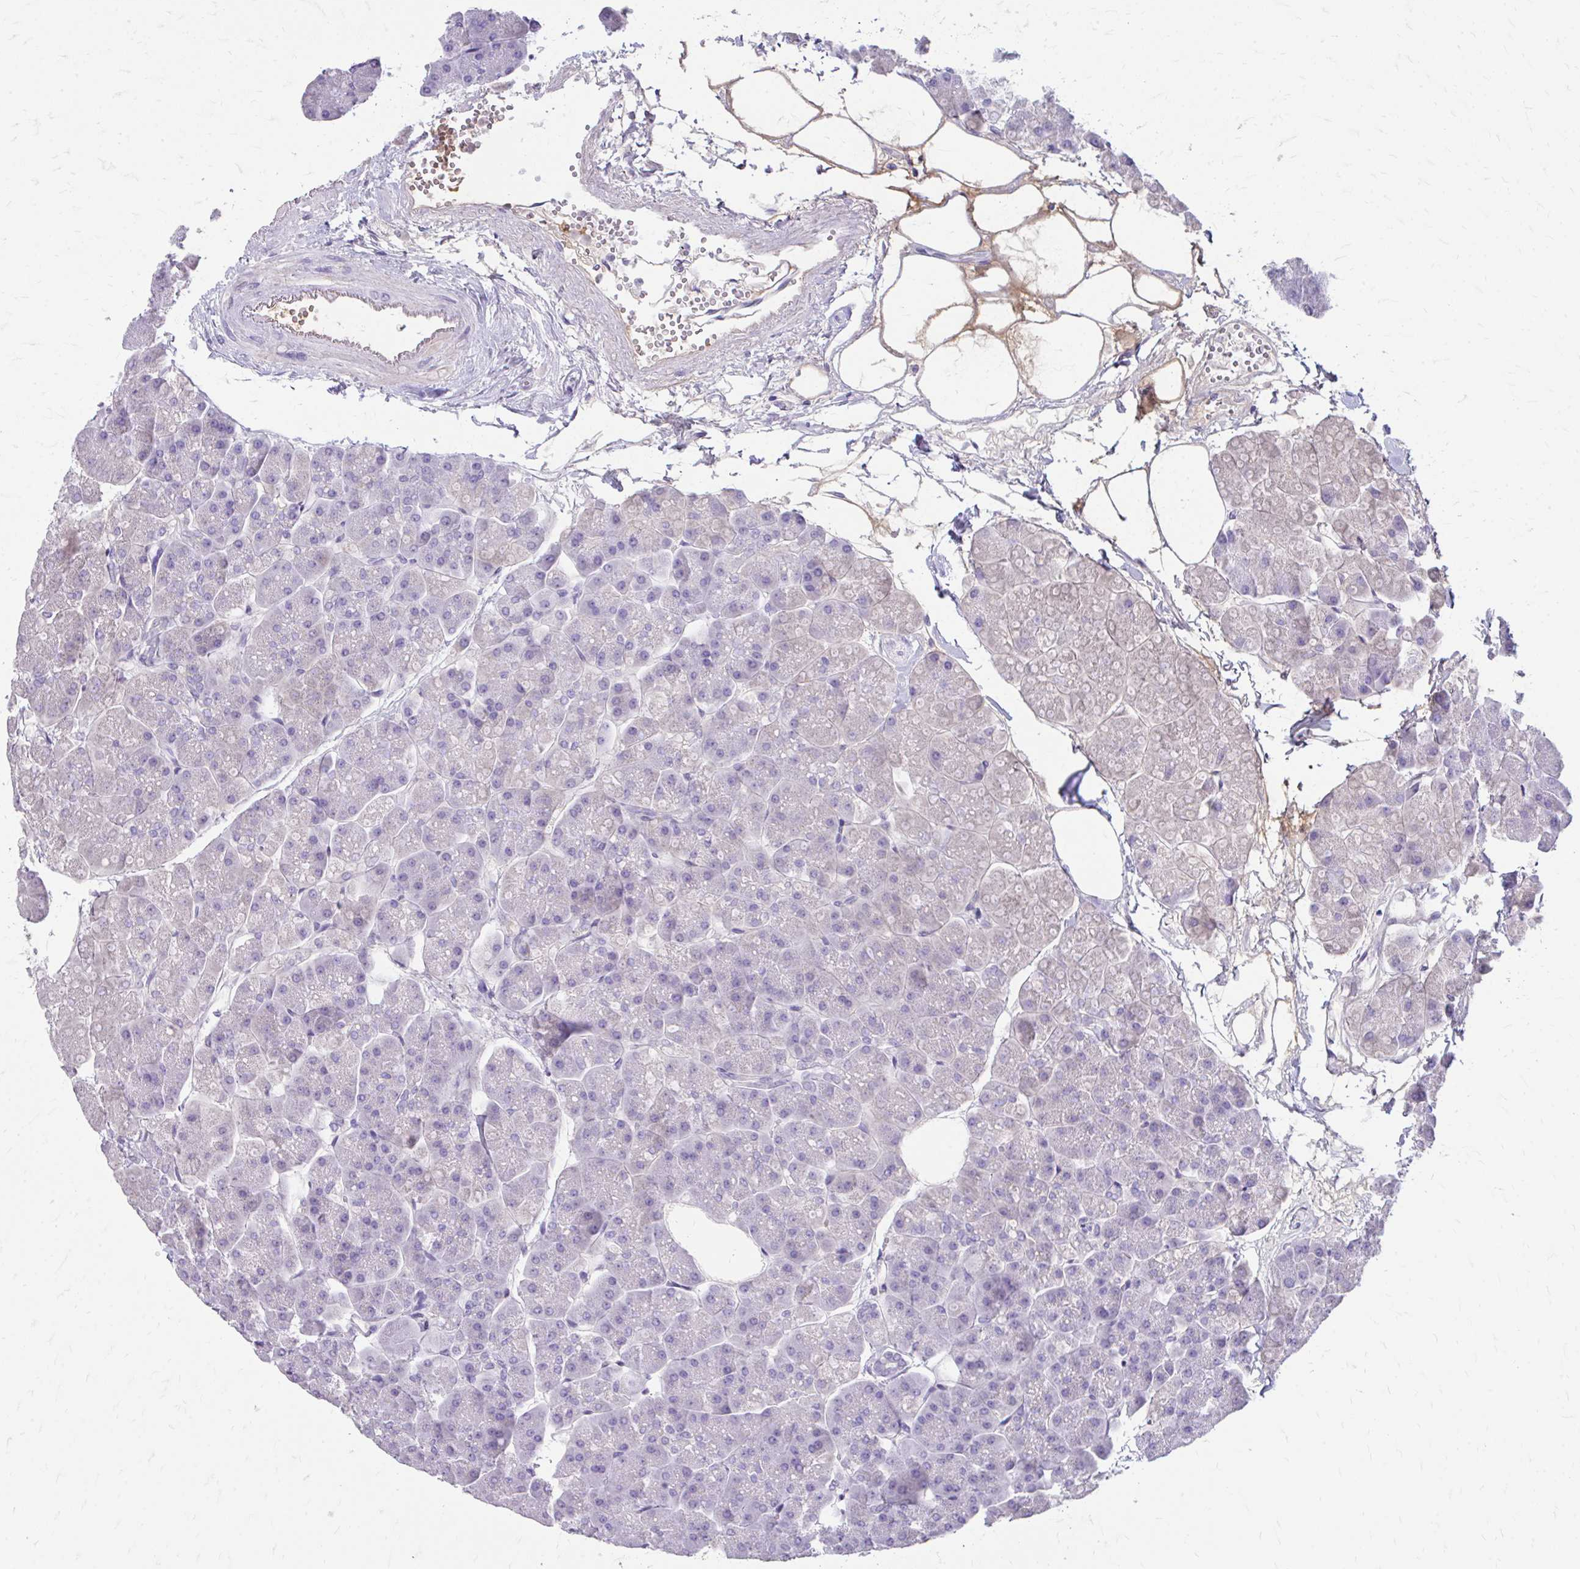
{"staining": {"intensity": "negative", "quantity": "none", "location": "none"}, "tissue": "pancreas", "cell_type": "Exocrine glandular cells", "image_type": "normal", "snomed": [{"axis": "morphology", "description": "Normal tissue, NOS"}, {"axis": "topography", "description": "Pancreas"}, {"axis": "topography", "description": "Peripheral nerve tissue"}], "caption": "IHC photomicrograph of unremarkable pancreas: human pancreas stained with DAB shows no significant protein staining in exocrine glandular cells.", "gene": "CFH", "patient": {"sex": "male", "age": 54}}